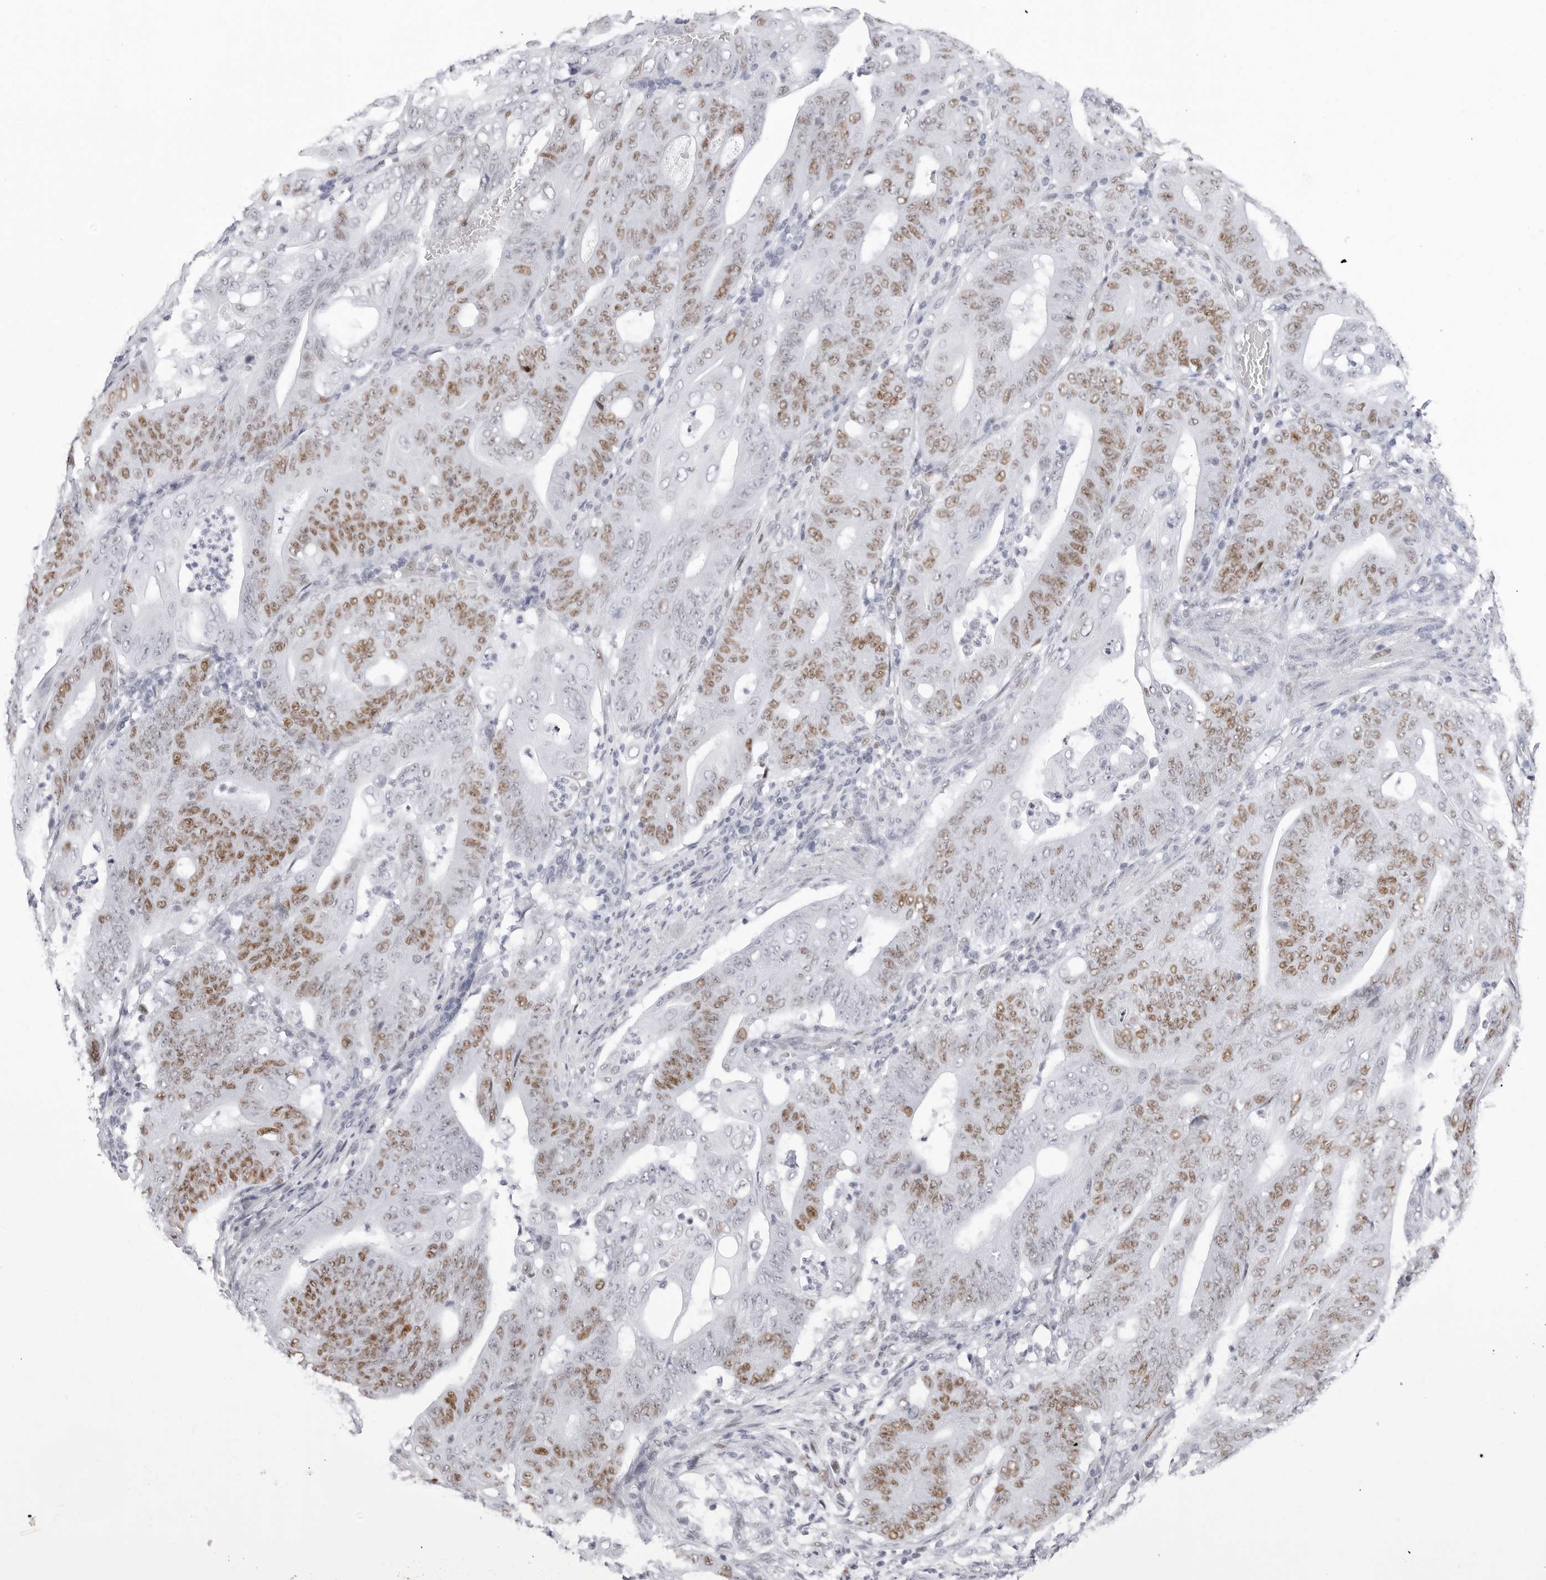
{"staining": {"intensity": "moderate", "quantity": "25%-75%", "location": "nuclear"}, "tissue": "stomach cancer", "cell_type": "Tumor cells", "image_type": "cancer", "snomed": [{"axis": "morphology", "description": "Adenocarcinoma, NOS"}, {"axis": "topography", "description": "Stomach"}], "caption": "There is medium levels of moderate nuclear positivity in tumor cells of stomach adenocarcinoma, as demonstrated by immunohistochemical staining (brown color).", "gene": "NASP", "patient": {"sex": "female", "age": 73}}